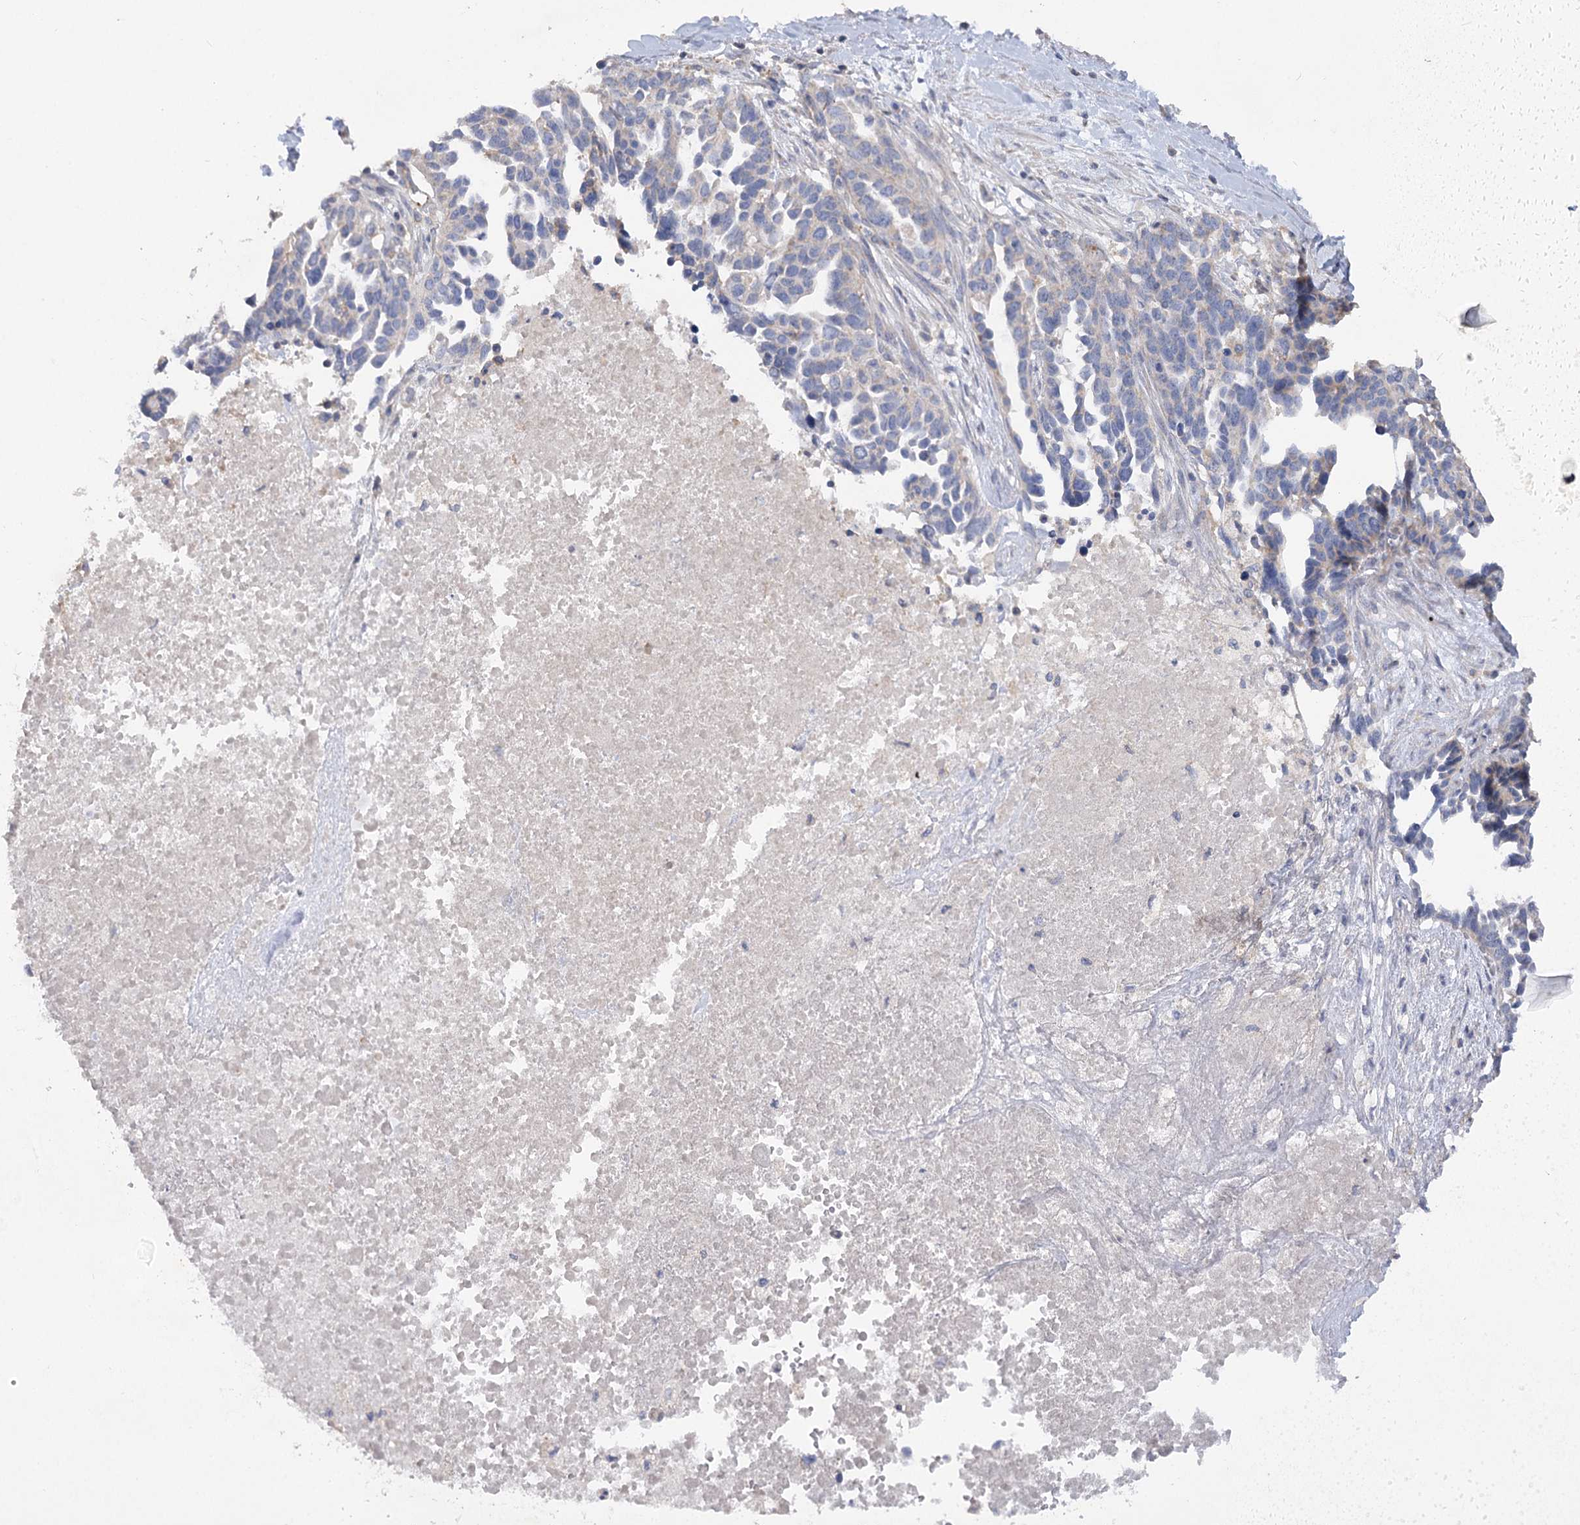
{"staining": {"intensity": "weak", "quantity": "<25%", "location": "cytoplasmic/membranous"}, "tissue": "ovarian cancer", "cell_type": "Tumor cells", "image_type": "cancer", "snomed": [{"axis": "morphology", "description": "Cystadenocarcinoma, serous, NOS"}, {"axis": "topography", "description": "Ovary"}], "caption": "Photomicrograph shows no protein staining in tumor cells of serous cystadenocarcinoma (ovarian) tissue.", "gene": "TMEM187", "patient": {"sex": "female", "age": 54}}